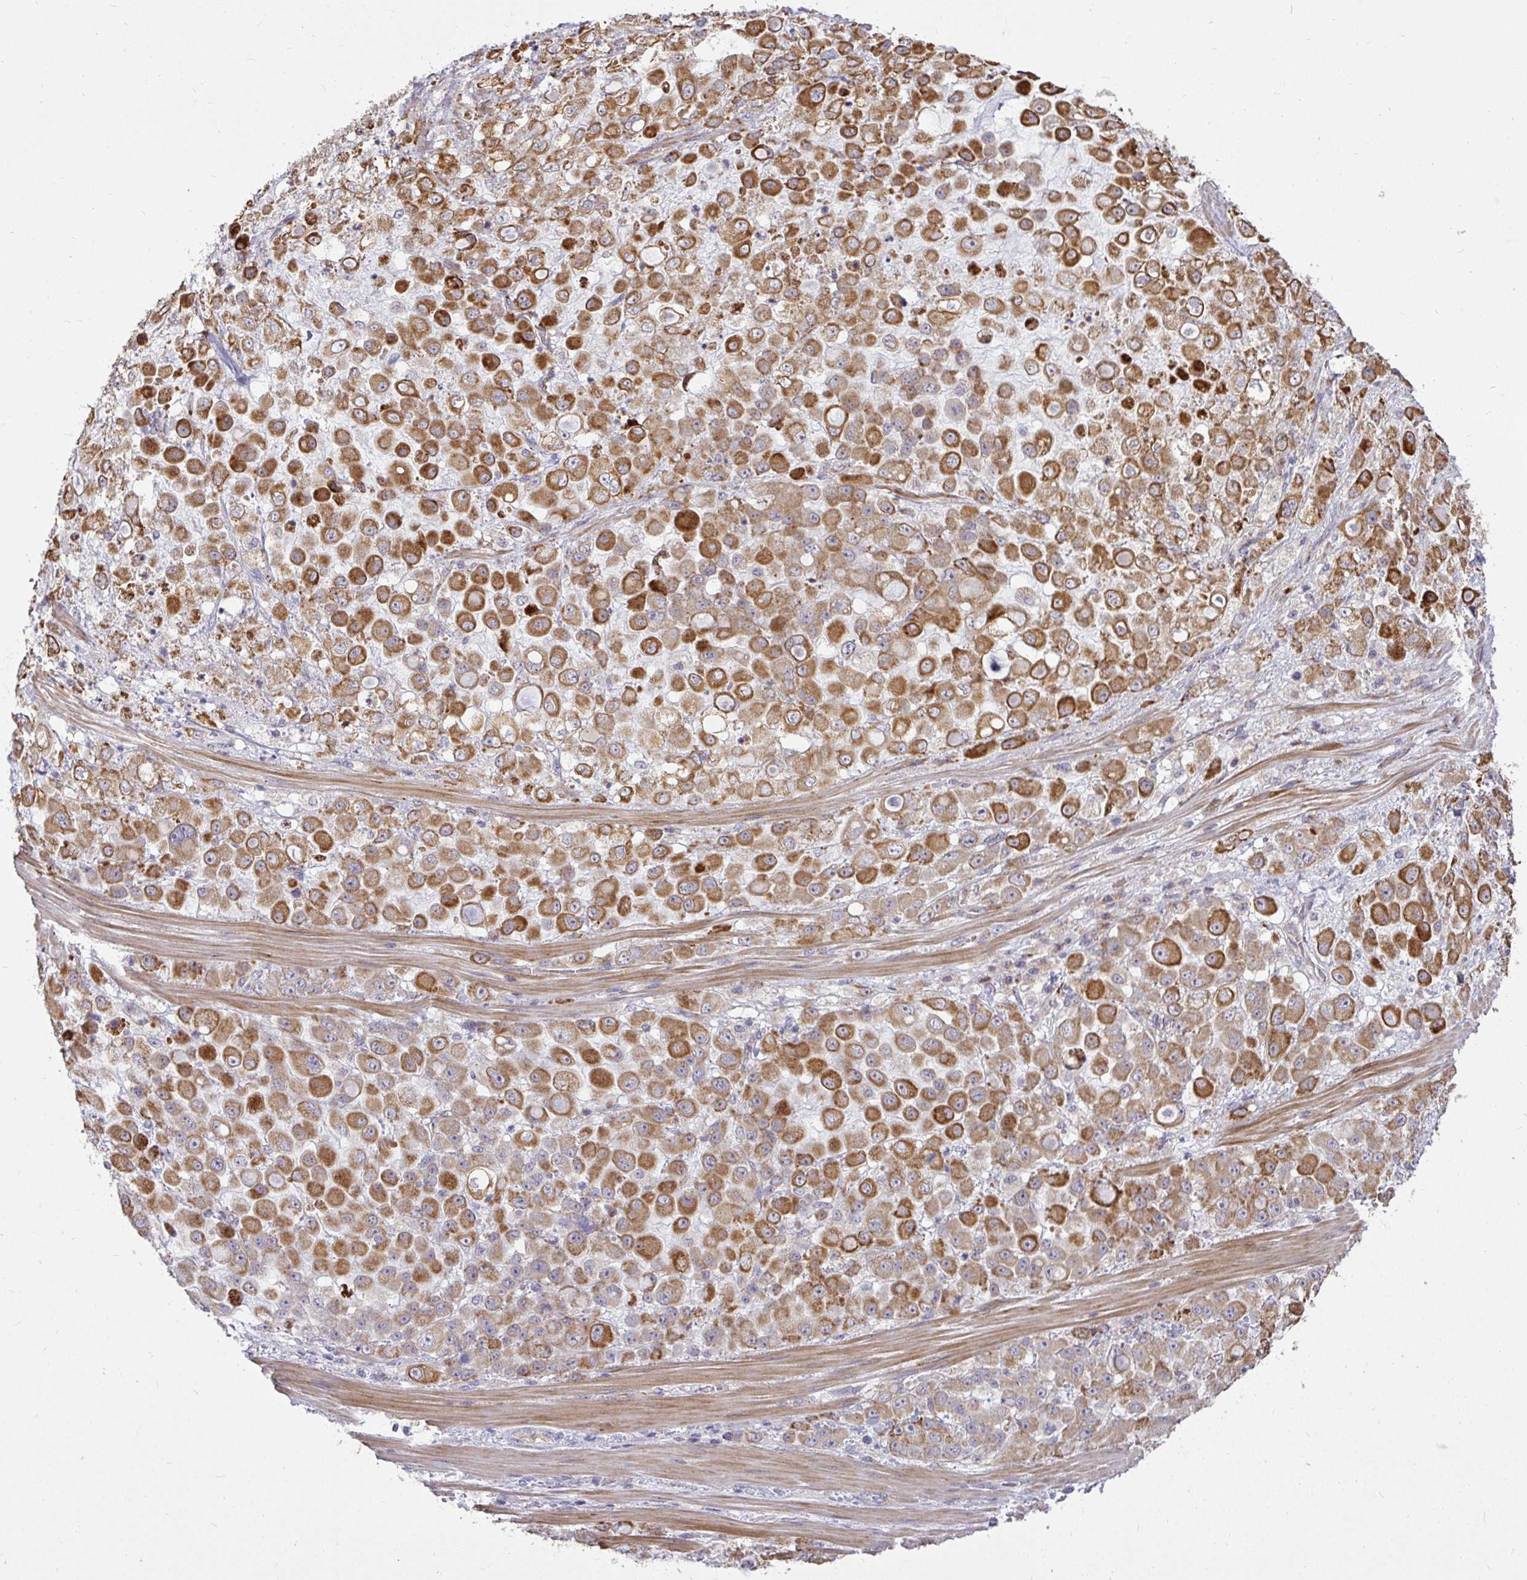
{"staining": {"intensity": "strong", "quantity": ">75%", "location": "cytoplasmic/membranous"}, "tissue": "stomach cancer", "cell_type": "Tumor cells", "image_type": "cancer", "snomed": [{"axis": "morphology", "description": "Adenocarcinoma, NOS"}, {"axis": "topography", "description": "Stomach"}], "caption": "Protein expression by immunohistochemistry (IHC) shows strong cytoplasmic/membranous expression in about >75% of tumor cells in stomach cancer. The protein of interest is stained brown, and the nuclei are stained in blue (DAB IHC with brightfield microscopy, high magnification).", "gene": "STRIP1", "patient": {"sex": "female", "age": 76}}